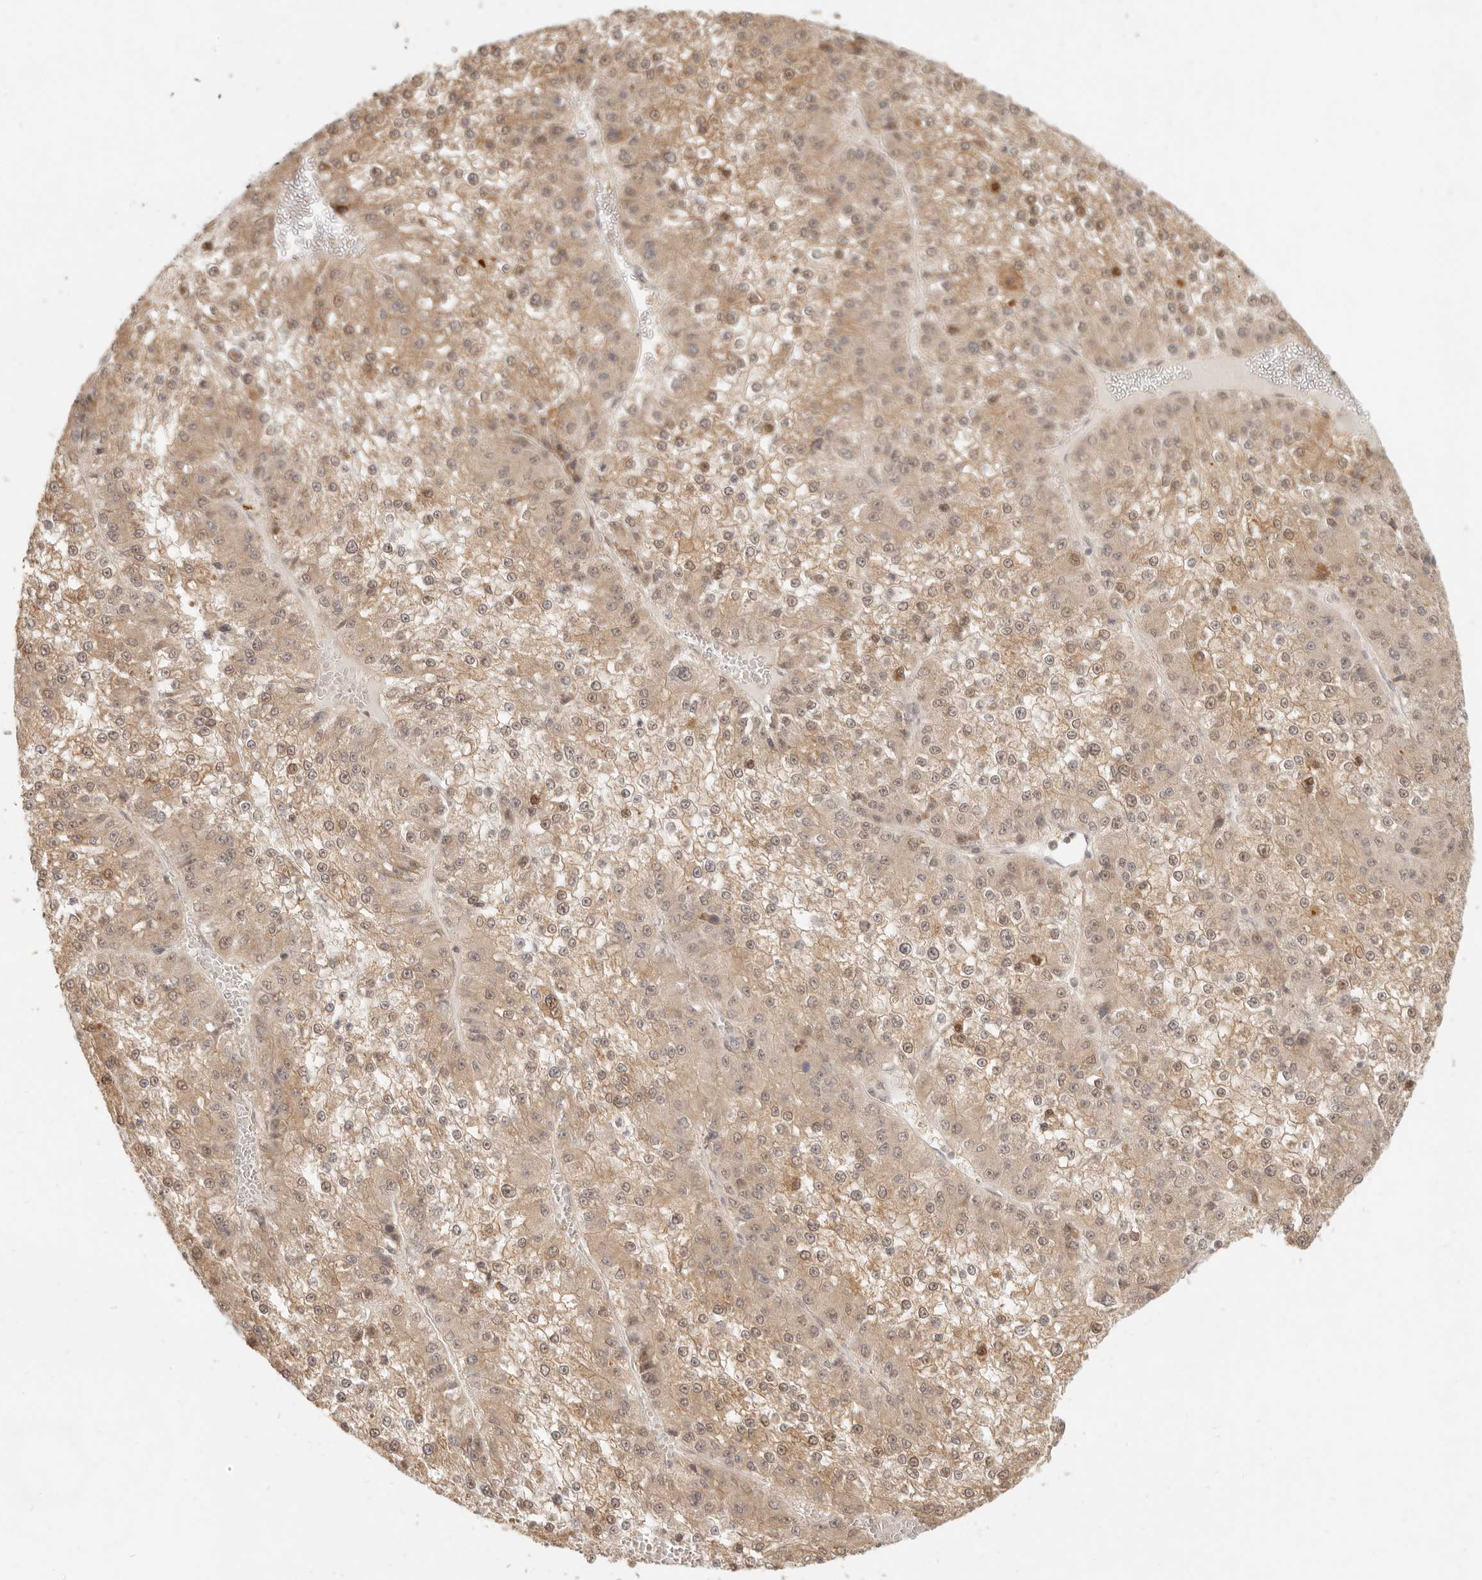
{"staining": {"intensity": "weak", "quantity": ">75%", "location": "cytoplasmic/membranous,nuclear"}, "tissue": "liver cancer", "cell_type": "Tumor cells", "image_type": "cancer", "snomed": [{"axis": "morphology", "description": "Carcinoma, Hepatocellular, NOS"}, {"axis": "topography", "description": "Liver"}], "caption": "About >75% of tumor cells in human liver hepatocellular carcinoma reveal weak cytoplasmic/membranous and nuclear protein expression as visualized by brown immunohistochemical staining.", "gene": "TUFT1", "patient": {"sex": "female", "age": 73}}